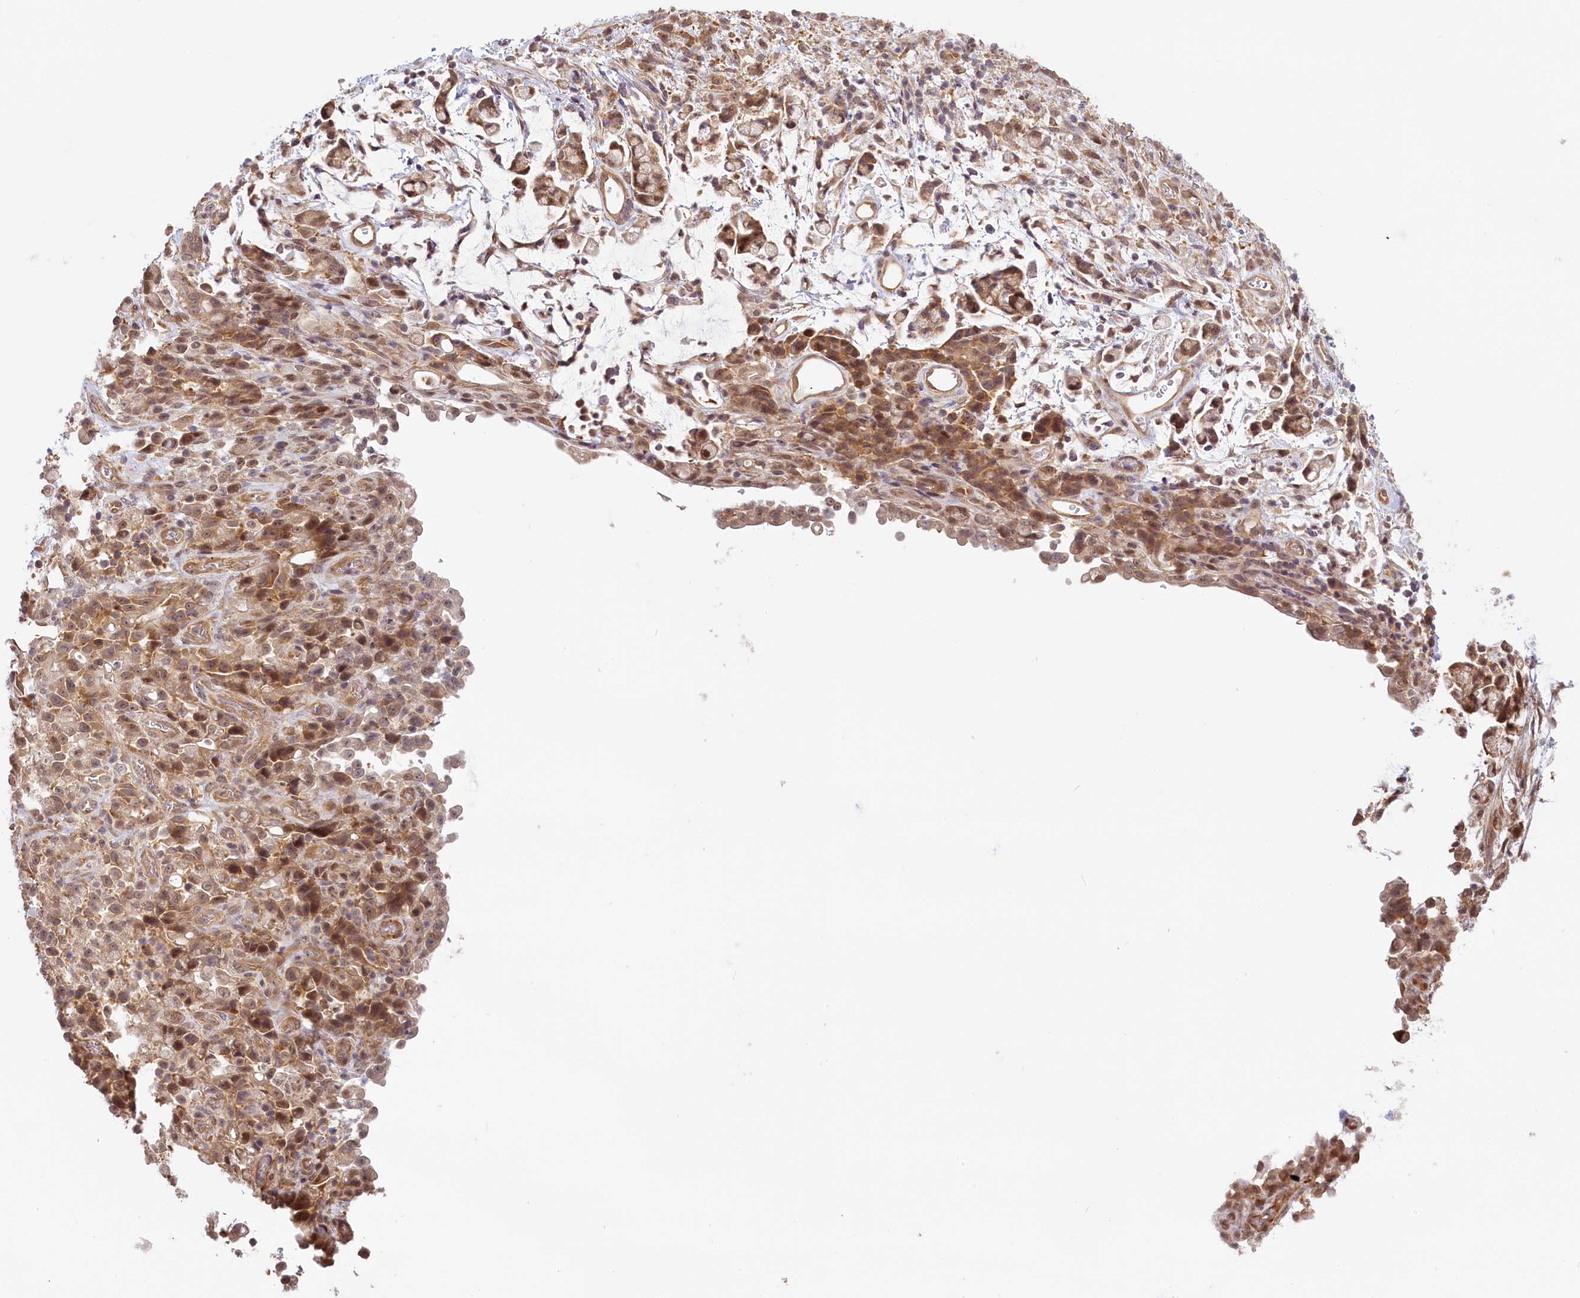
{"staining": {"intensity": "moderate", "quantity": ">75%", "location": "cytoplasmic/membranous,nuclear"}, "tissue": "stomach cancer", "cell_type": "Tumor cells", "image_type": "cancer", "snomed": [{"axis": "morphology", "description": "Adenocarcinoma, NOS"}, {"axis": "topography", "description": "Stomach"}], "caption": "Approximately >75% of tumor cells in human stomach cancer demonstrate moderate cytoplasmic/membranous and nuclear protein expression as visualized by brown immunohistochemical staining.", "gene": "C19orf44", "patient": {"sex": "female", "age": 60}}